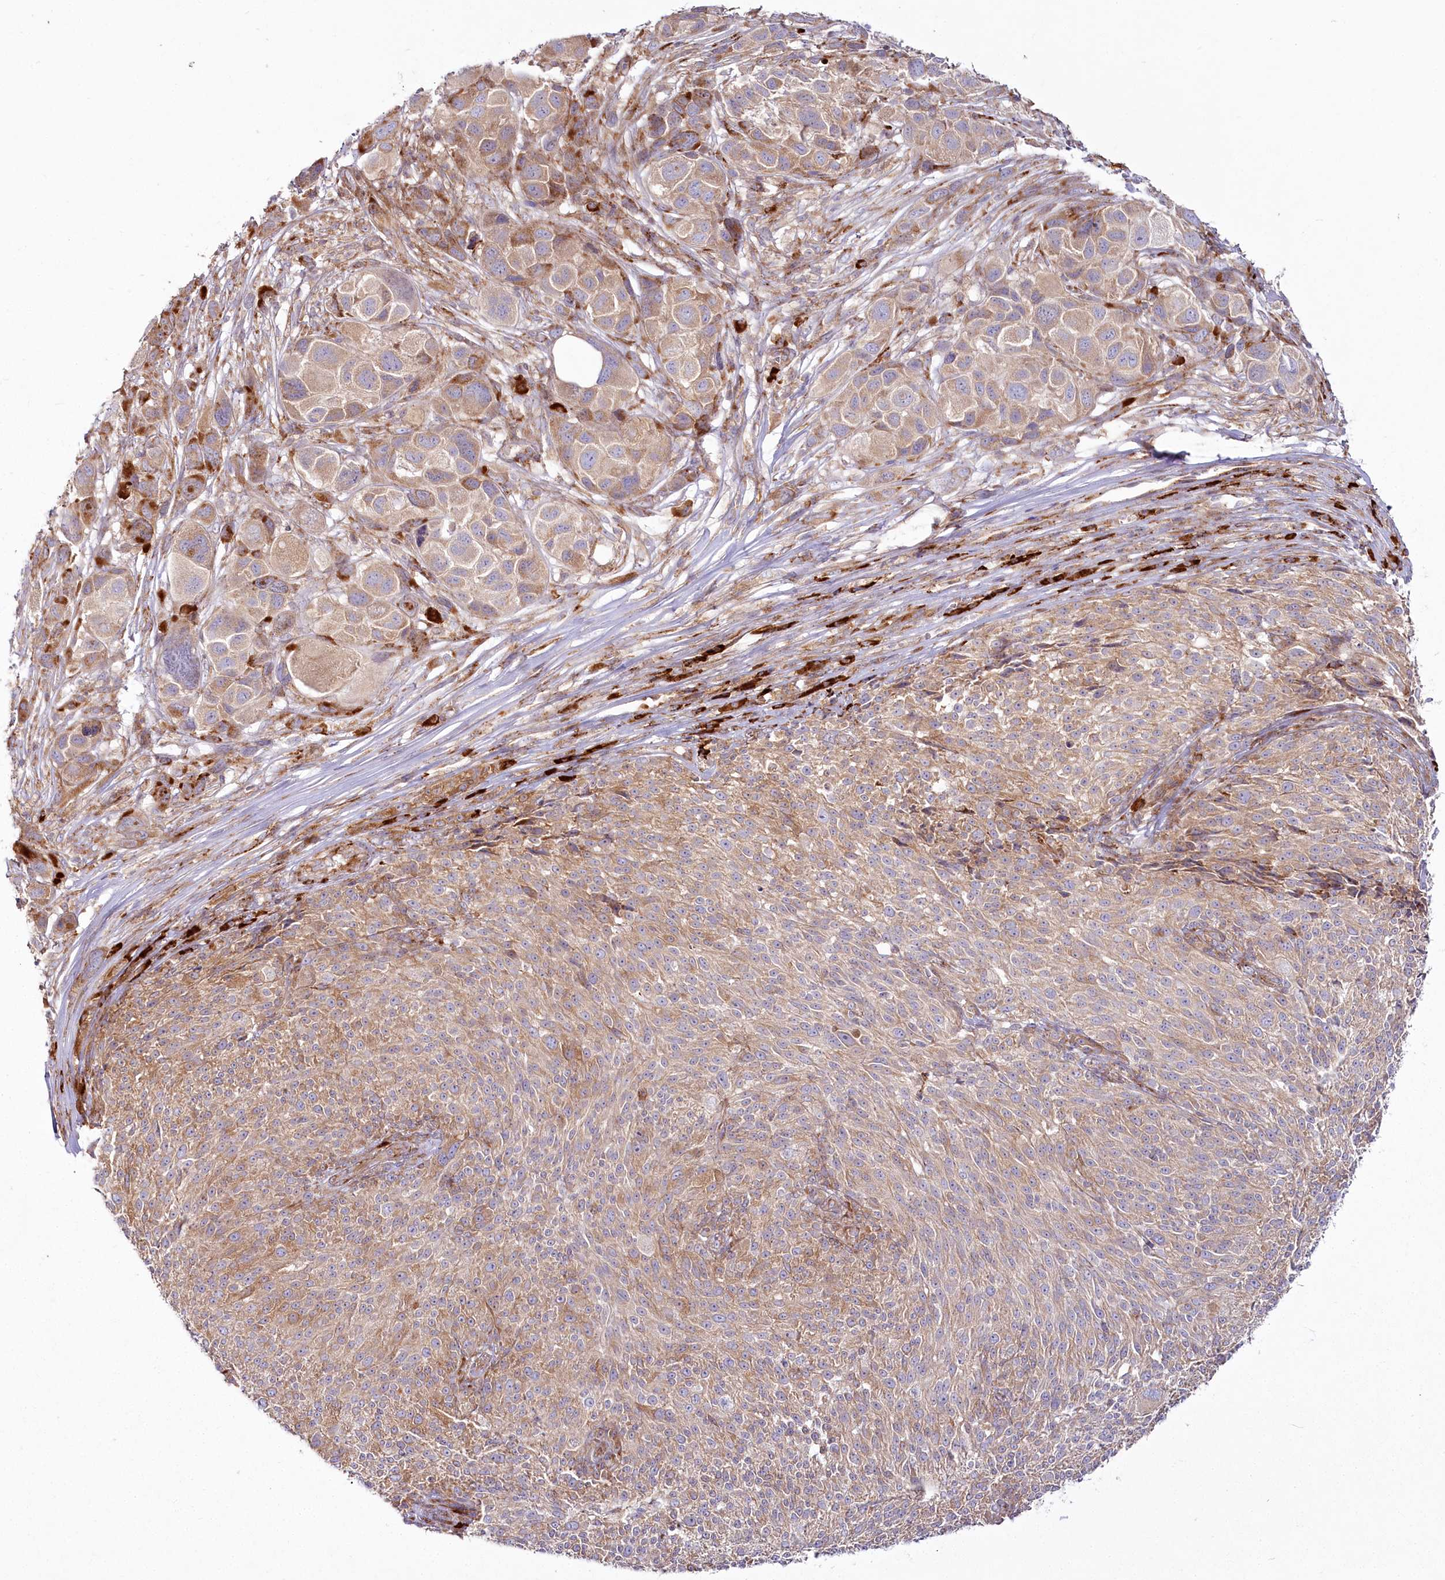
{"staining": {"intensity": "weak", "quantity": "25%-75%", "location": "cytoplasmic/membranous"}, "tissue": "melanoma", "cell_type": "Tumor cells", "image_type": "cancer", "snomed": [{"axis": "morphology", "description": "Malignant melanoma, NOS"}, {"axis": "topography", "description": "Skin of trunk"}], "caption": "Brown immunohistochemical staining in human melanoma shows weak cytoplasmic/membranous expression in about 25%-75% of tumor cells. (DAB IHC, brown staining for protein, blue staining for nuclei).", "gene": "POGLUT1", "patient": {"sex": "male", "age": 71}}